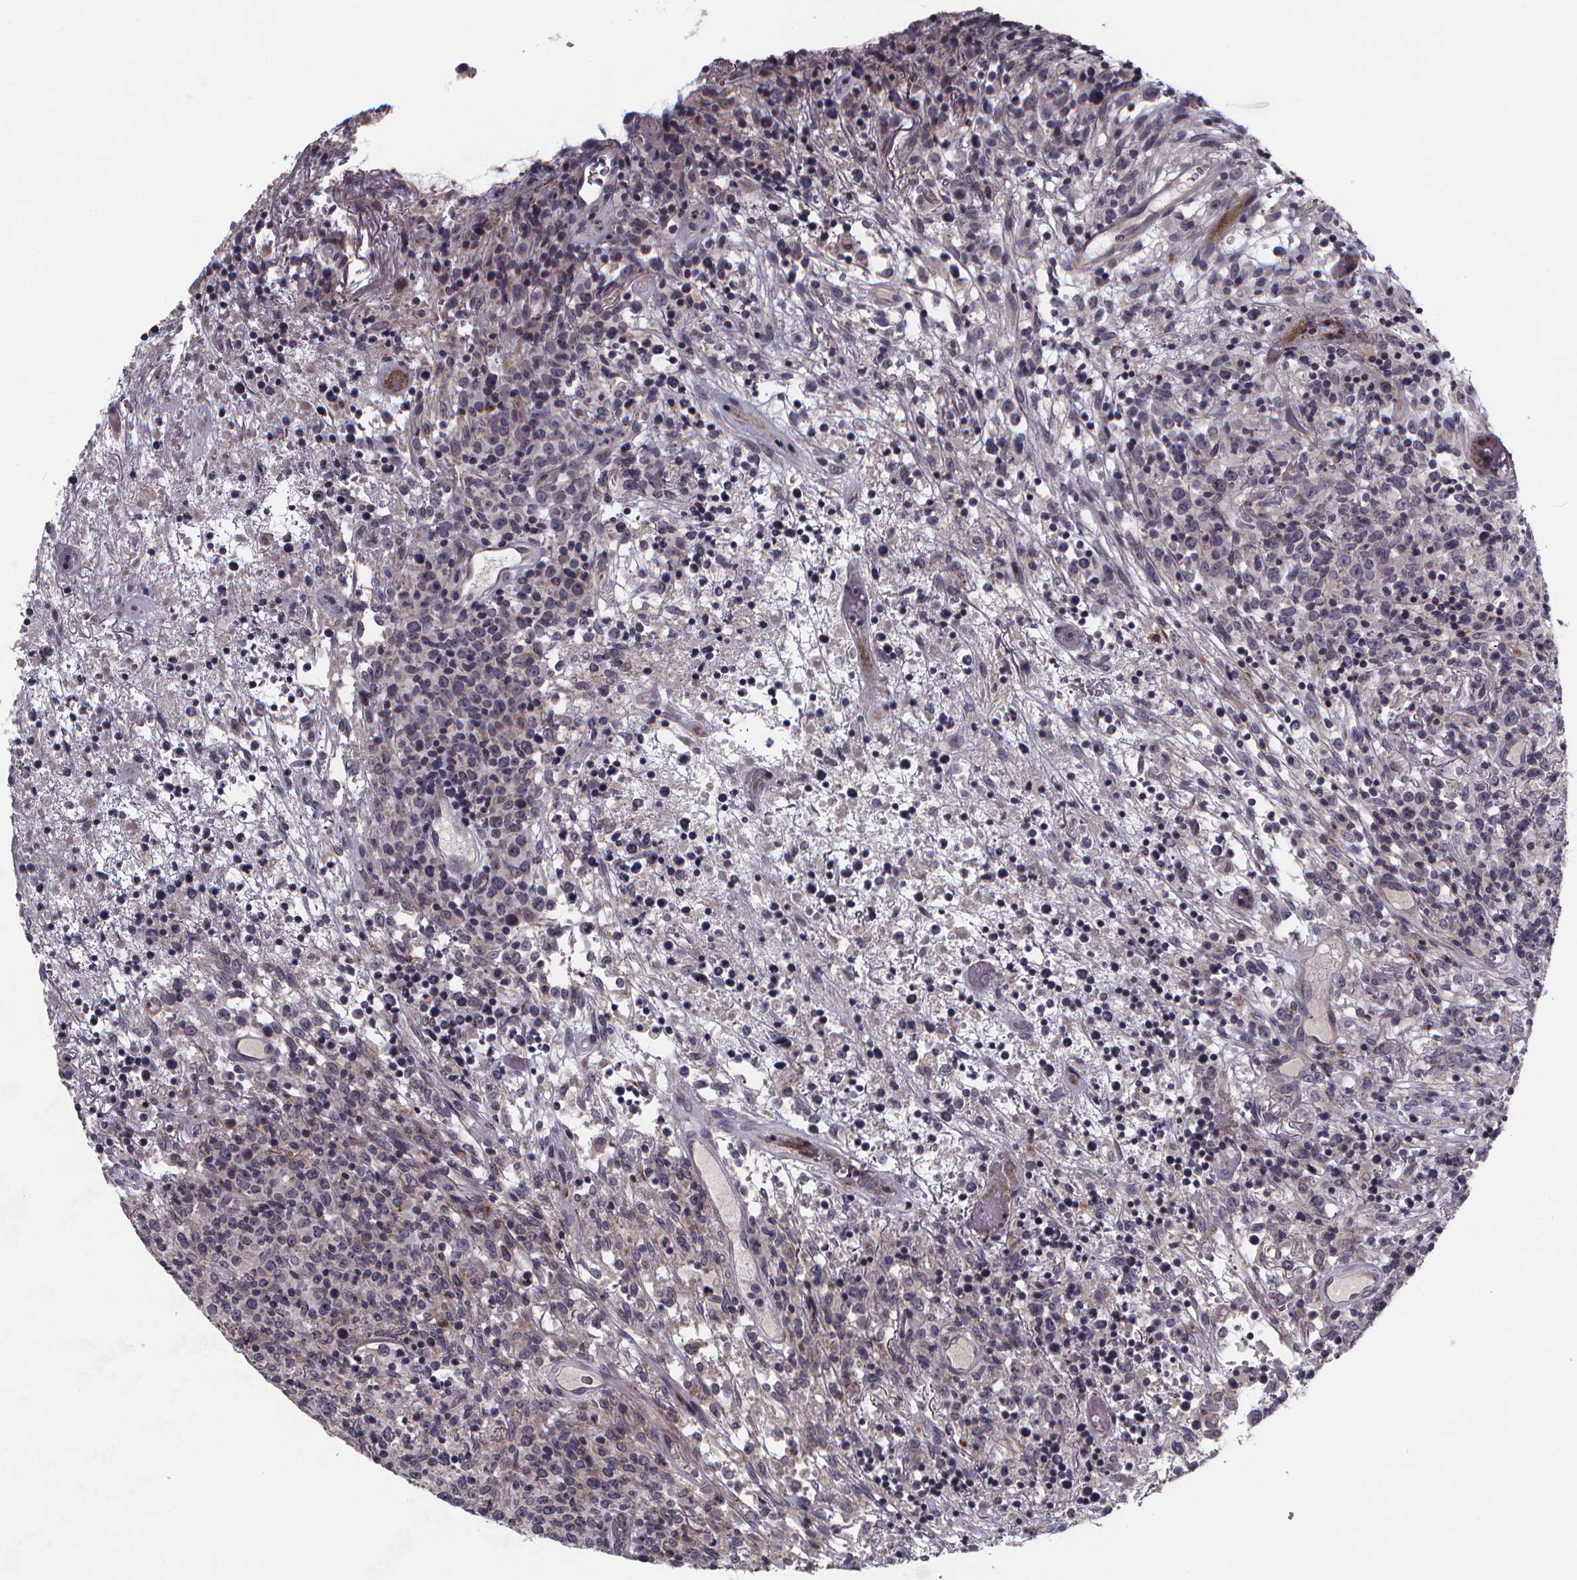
{"staining": {"intensity": "negative", "quantity": "none", "location": "none"}, "tissue": "lymphoma", "cell_type": "Tumor cells", "image_type": "cancer", "snomed": [{"axis": "morphology", "description": "Malignant lymphoma, non-Hodgkin's type, High grade"}, {"axis": "topography", "description": "Lung"}], "caption": "Immunohistochemistry of human high-grade malignant lymphoma, non-Hodgkin's type shows no staining in tumor cells.", "gene": "FBXW2", "patient": {"sex": "male", "age": 79}}